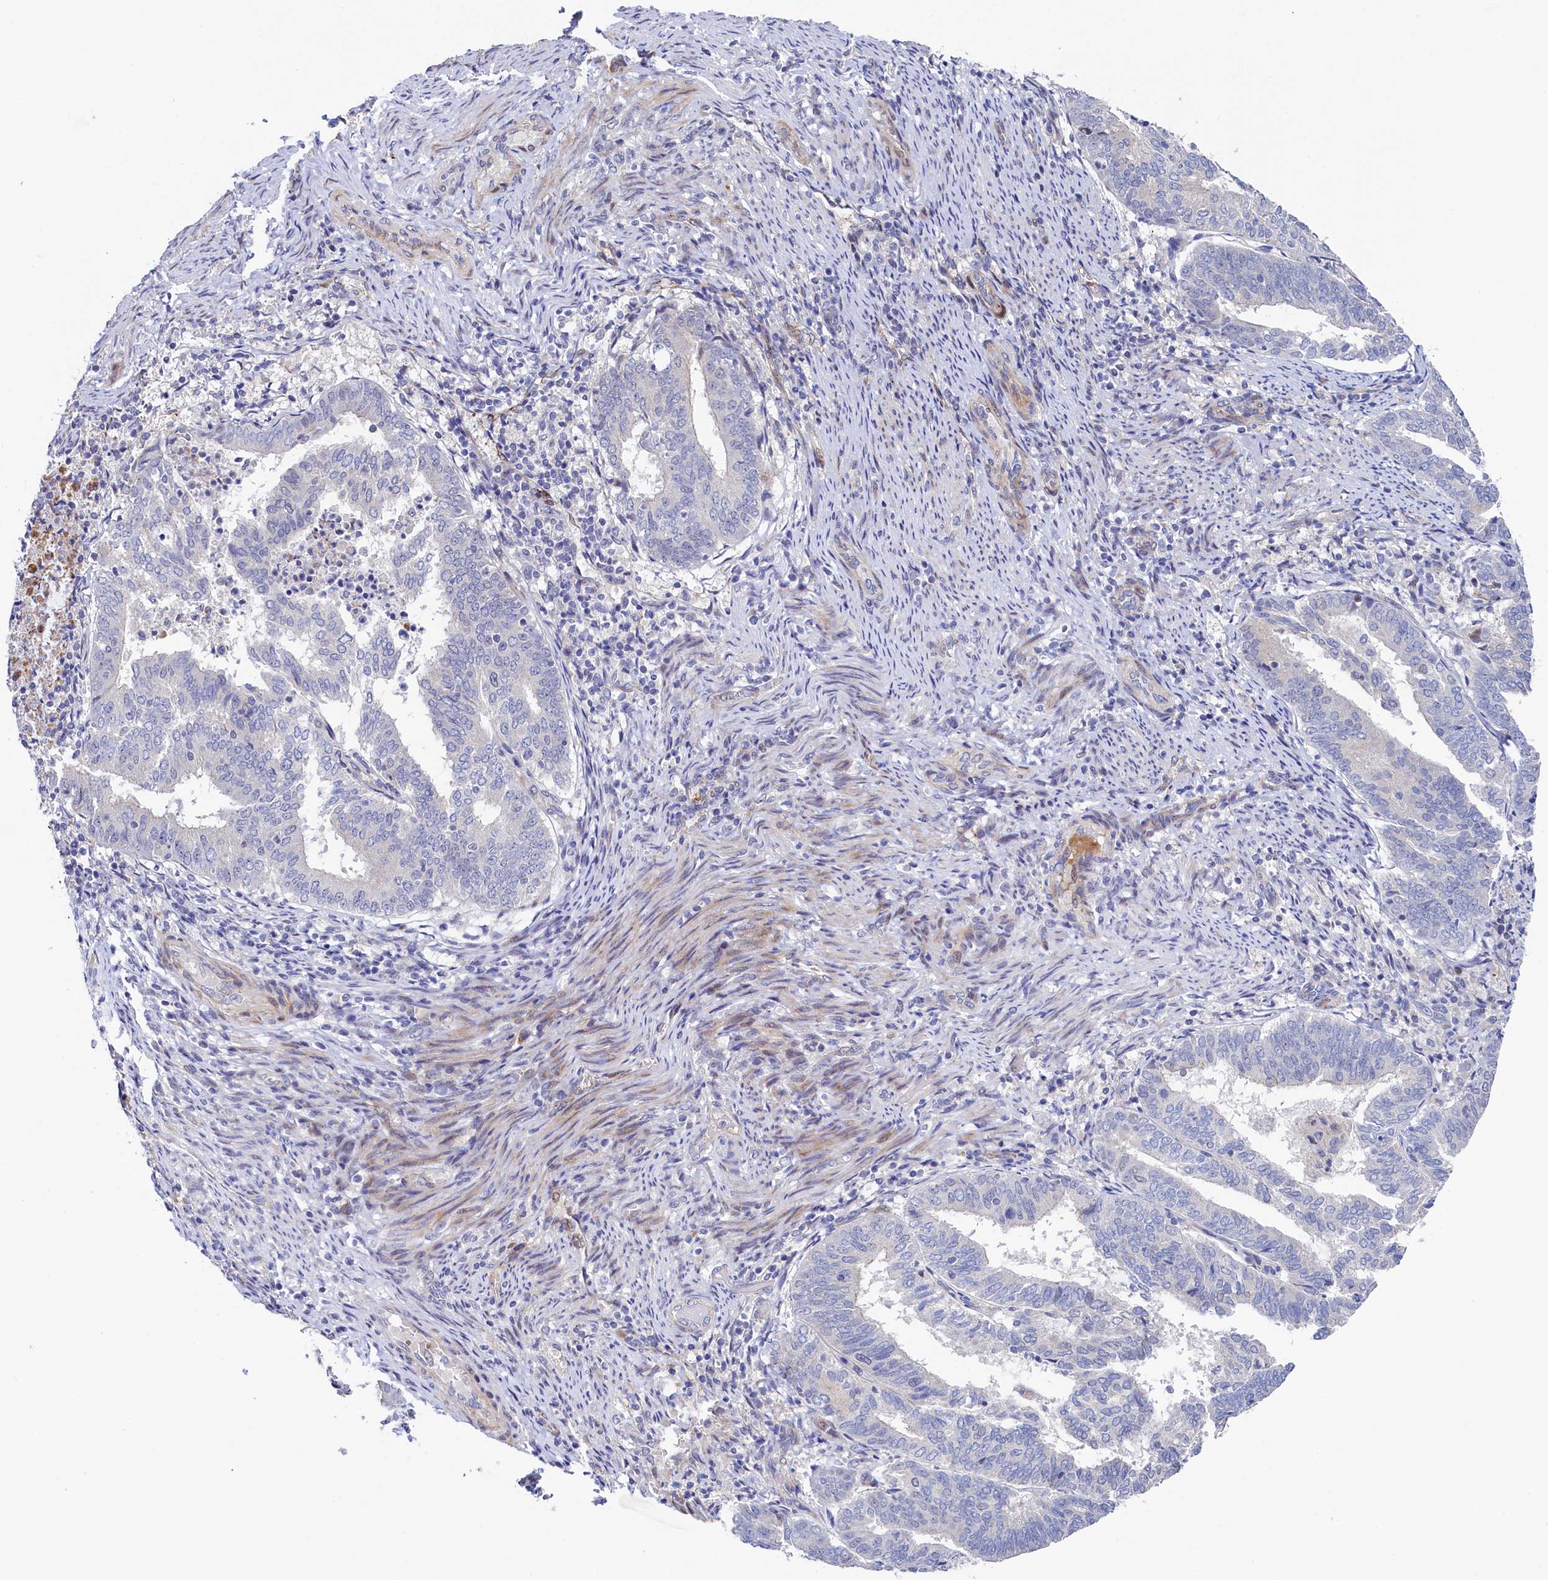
{"staining": {"intensity": "negative", "quantity": "none", "location": "none"}, "tissue": "endometrial cancer", "cell_type": "Tumor cells", "image_type": "cancer", "snomed": [{"axis": "morphology", "description": "Adenocarcinoma, NOS"}, {"axis": "topography", "description": "Endometrium"}], "caption": "Endometrial adenocarcinoma was stained to show a protein in brown. There is no significant positivity in tumor cells.", "gene": "PIK3C3", "patient": {"sex": "female", "age": 80}}